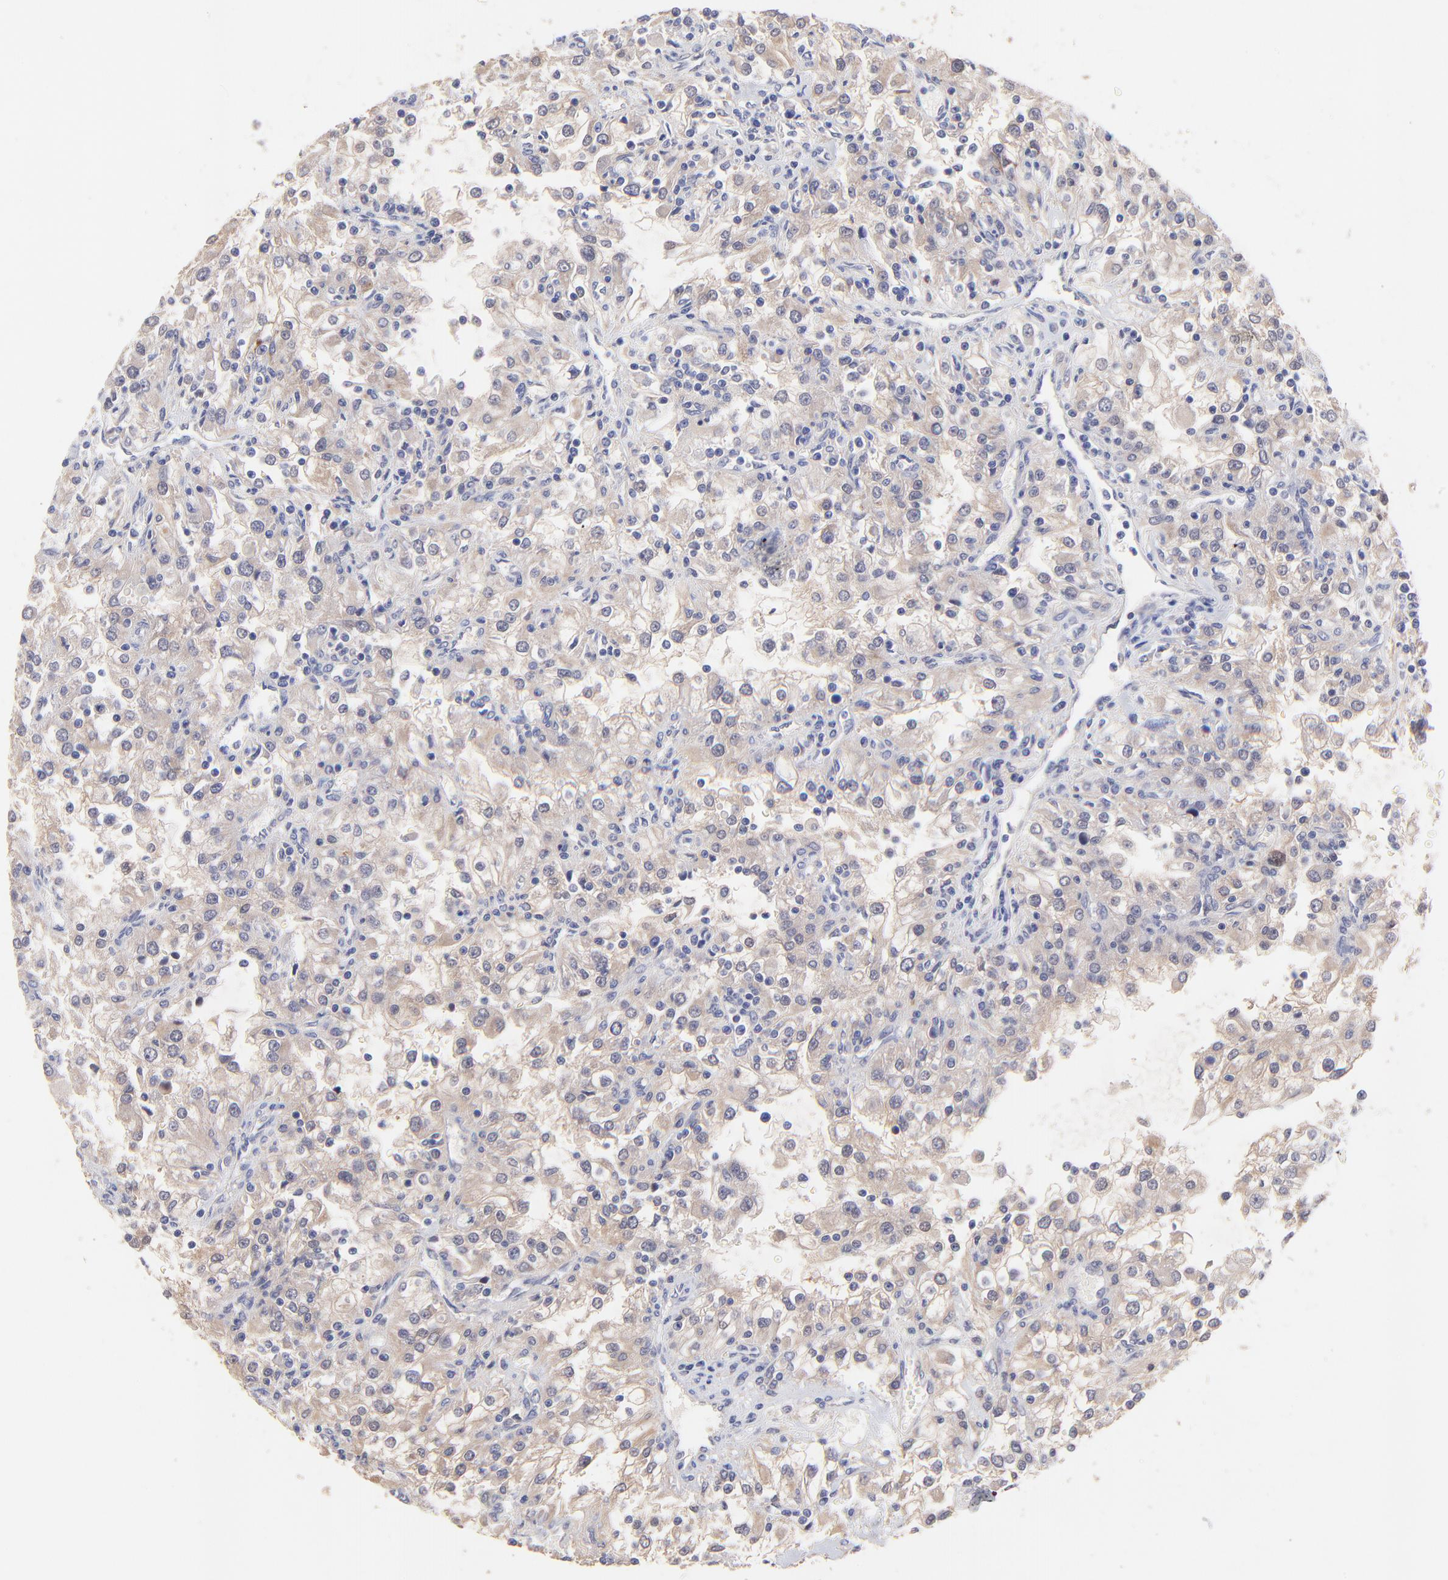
{"staining": {"intensity": "weak", "quantity": ">75%", "location": "cytoplasmic/membranous"}, "tissue": "renal cancer", "cell_type": "Tumor cells", "image_type": "cancer", "snomed": [{"axis": "morphology", "description": "Adenocarcinoma, NOS"}, {"axis": "topography", "description": "Kidney"}], "caption": "Immunohistochemical staining of human adenocarcinoma (renal) exhibits weak cytoplasmic/membranous protein expression in approximately >75% of tumor cells. Nuclei are stained in blue.", "gene": "ZNF747", "patient": {"sex": "female", "age": 52}}